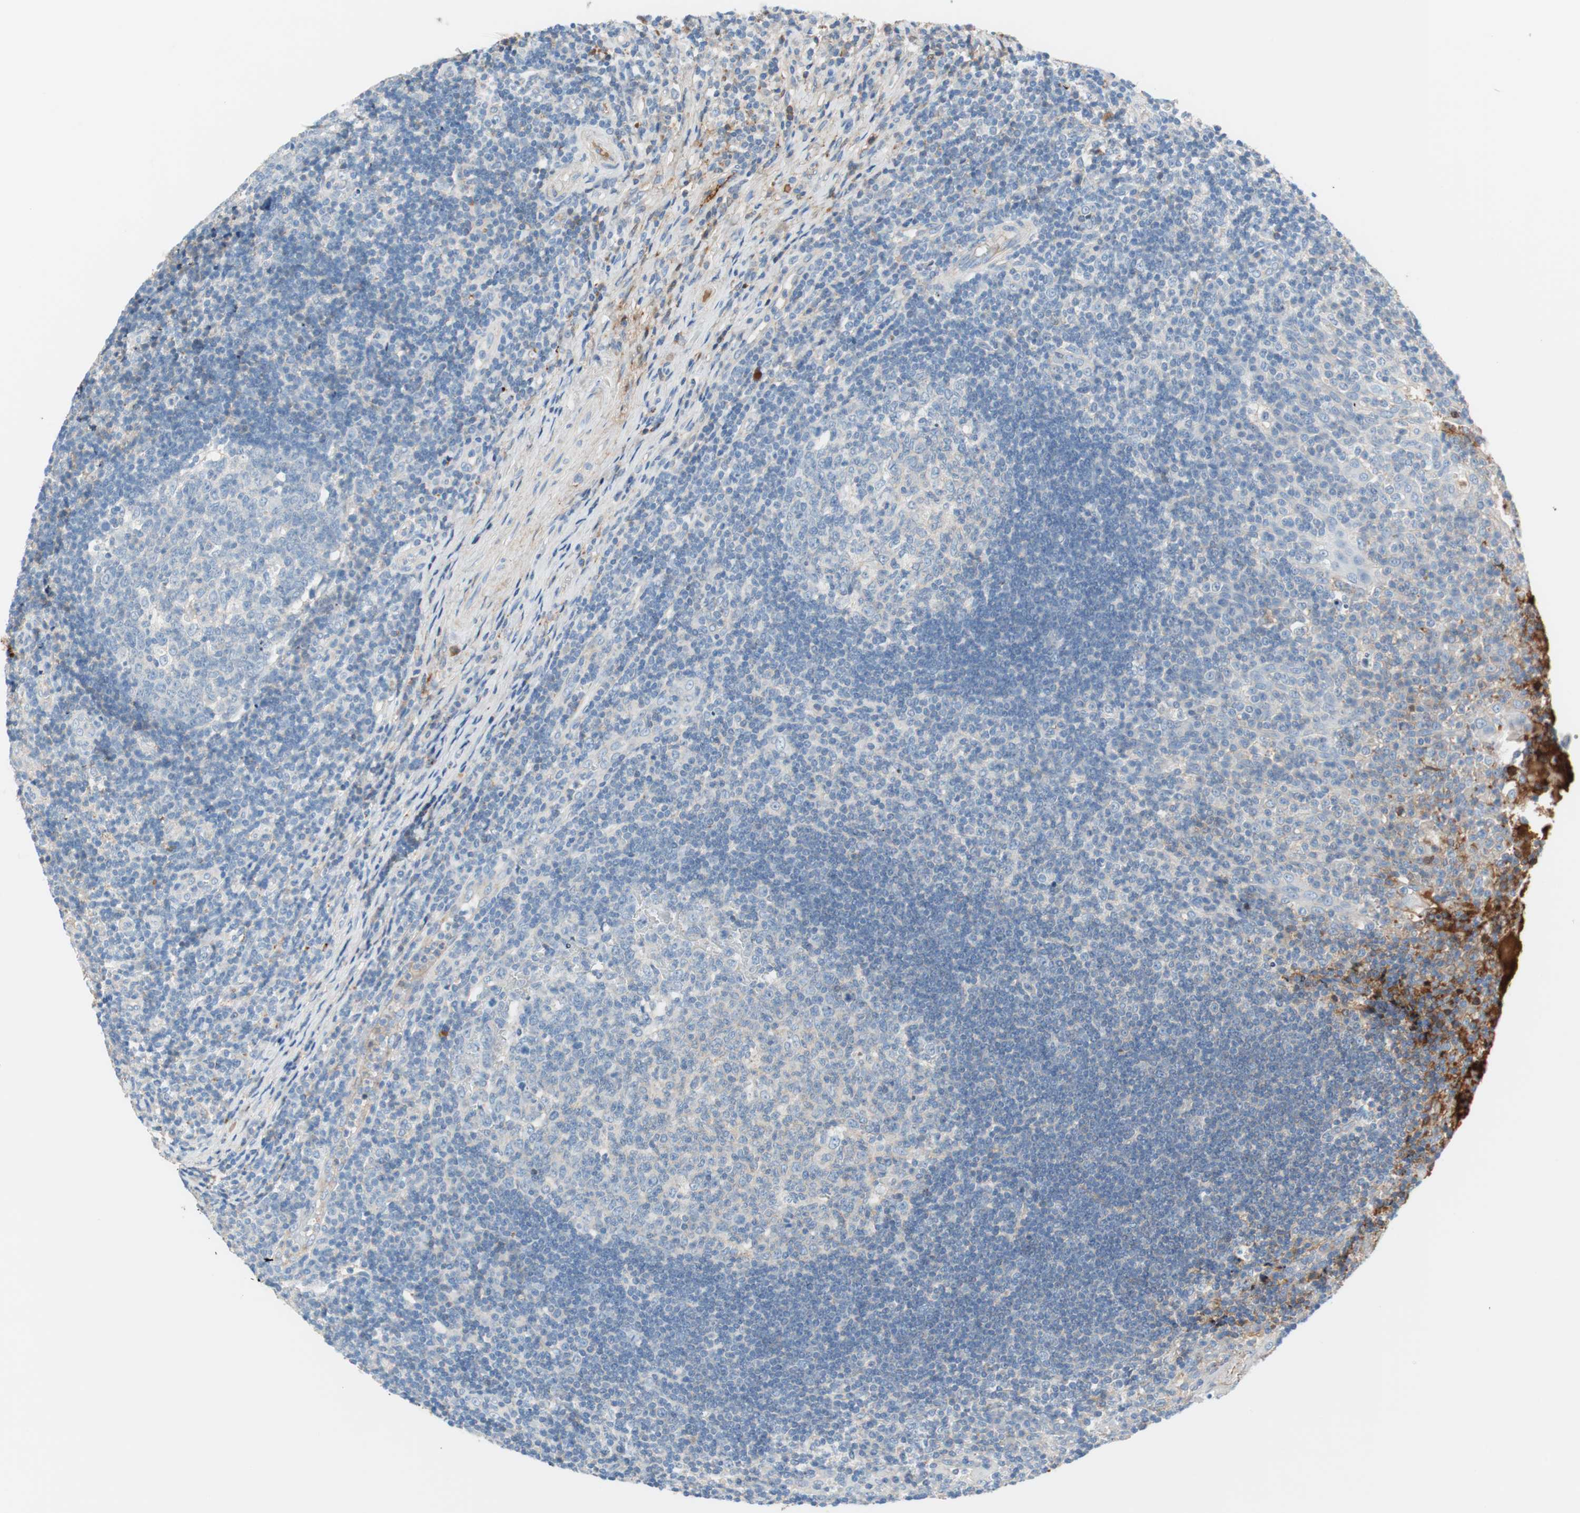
{"staining": {"intensity": "negative", "quantity": "none", "location": "none"}, "tissue": "tonsil", "cell_type": "Germinal center cells", "image_type": "normal", "snomed": [{"axis": "morphology", "description": "Normal tissue, NOS"}, {"axis": "topography", "description": "Tonsil"}], "caption": "Germinal center cells are negative for protein expression in benign human tonsil. The staining is performed using DAB brown chromogen with nuclei counter-stained in using hematoxylin.", "gene": "RBP4", "patient": {"sex": "female", "age": 40}}